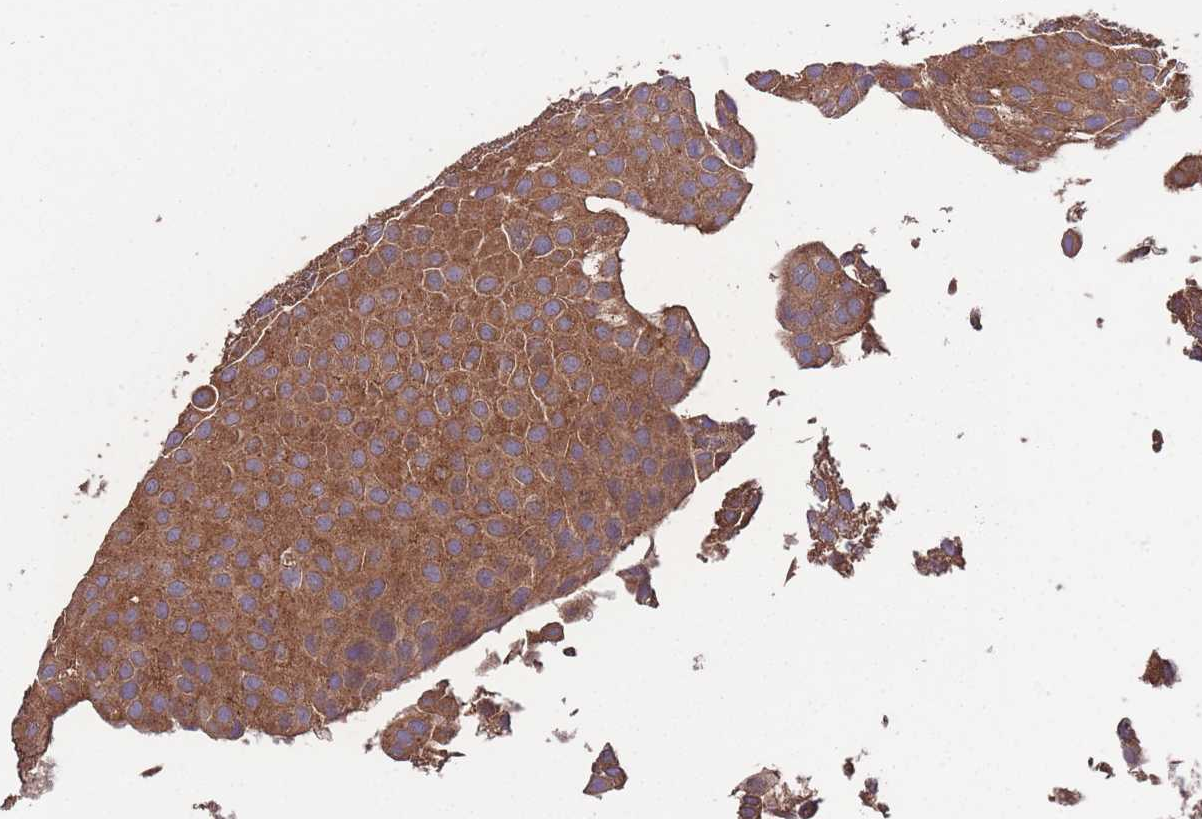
{"staining": {"intensity": "strong", "quantity": ">75%", "location": "cytoplasmic/membranous"}, "tissue": "urothelial cancer", "cell_type": "Tumor cells", "image_type": "cancer", "snomed": [{"axis": "morphology", "description": "Urothelial carcinoma, Low grade"}, {"axis": "topography", "description": "Urinary bladder"}], "caption": "Immunohistochemistry (IHC) of human low-grade urothelial carcinoma exhibits high levels of strong cytoplasmic/membranous staining in approximately >75% of tumor cells.", "gene": "ZPR1", "patient": {"sex": "male", "age": 88}}